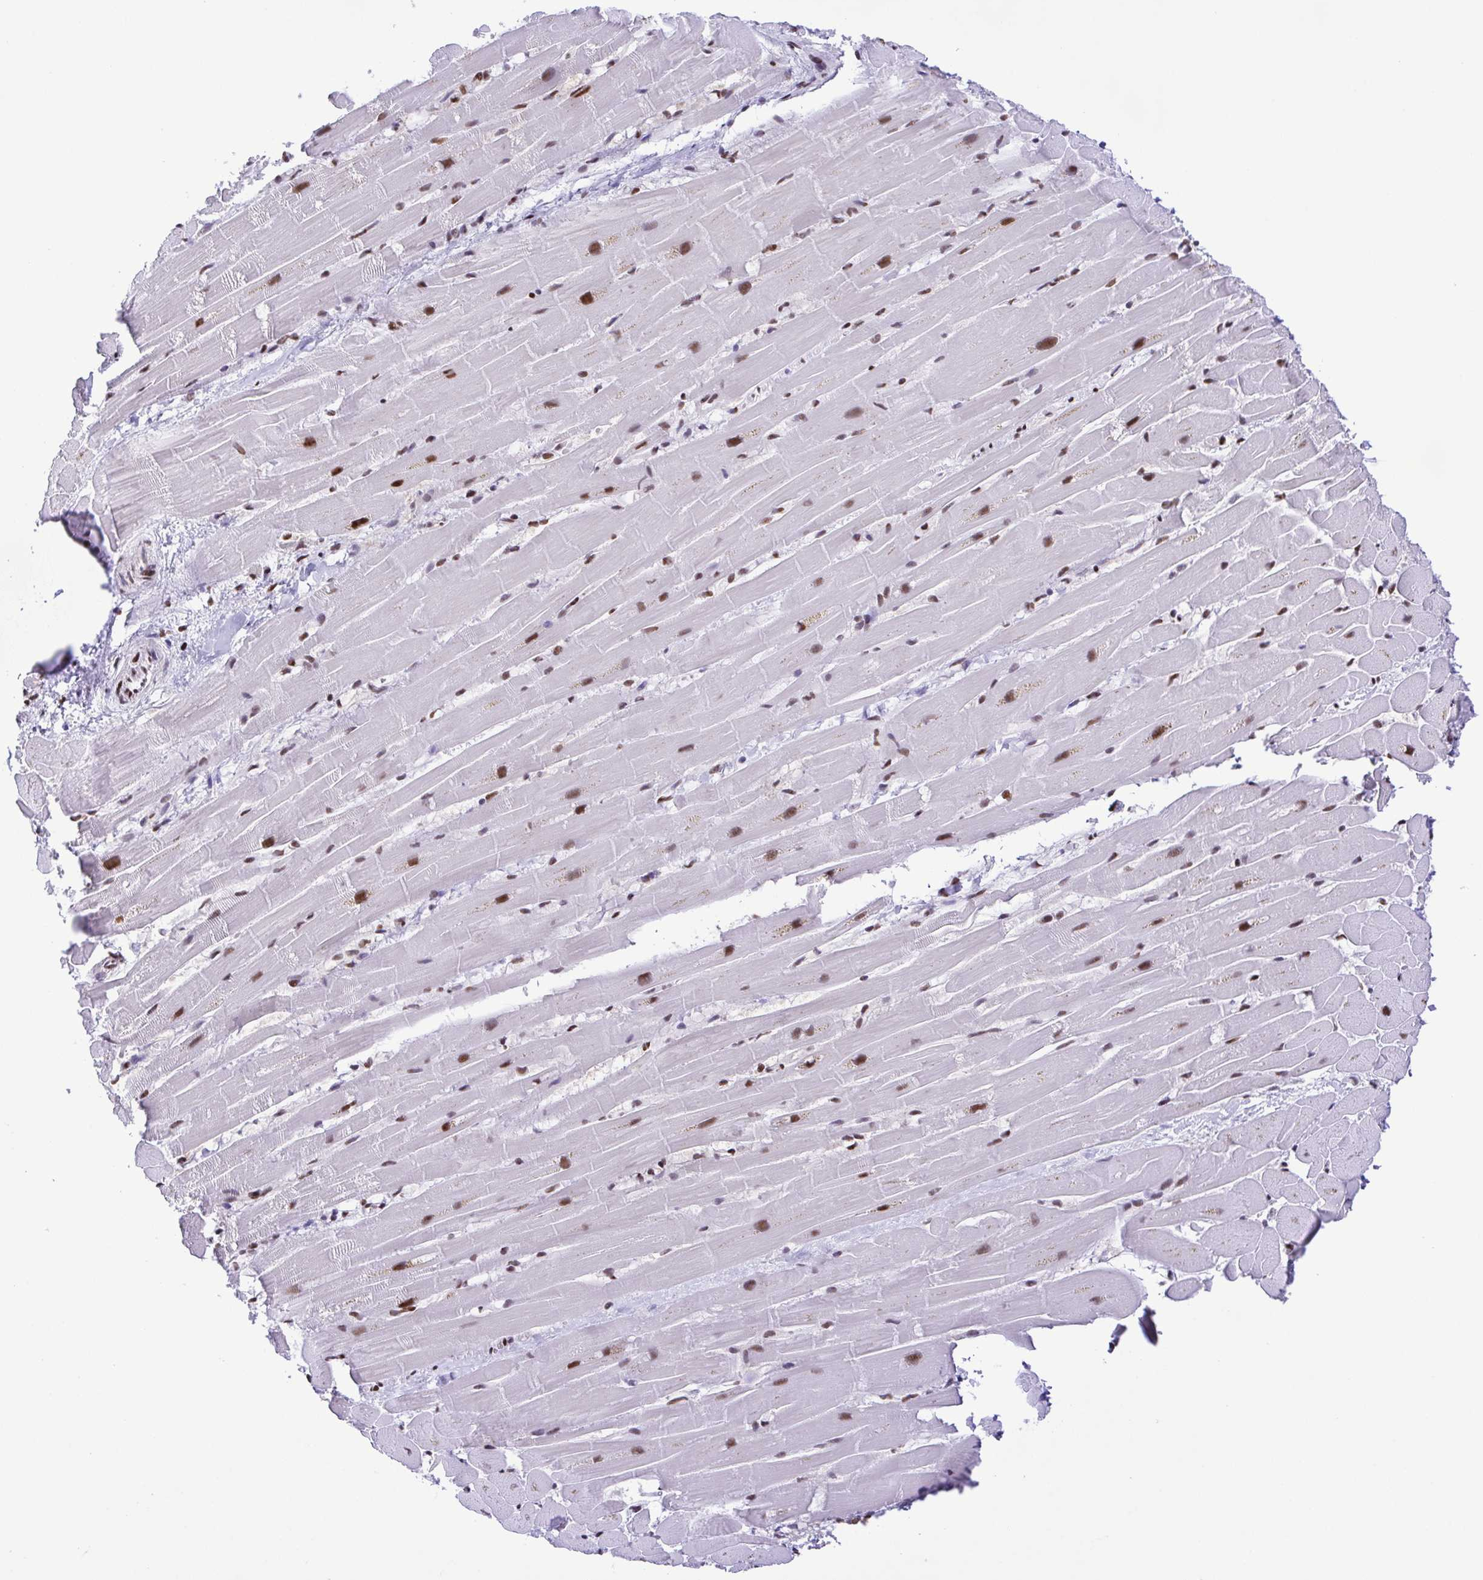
{"staining": {"intensity": "strong", "quantity": ">75%", "location": "nuclear"}, "tissue": "heart muscle", "cell_type": "Cardiomyocytes", "image_type": "normal", "snomed": [{"axis": "morphology", "description": "Normal tissue, NOS"}, {"axis": "topography", "description": "Heart"}], "caption": "Protein staining shows strong nuclear expression in about >75% of cardiomyocytes in normal heart muscle. The staining was performed using DAB (3,3'-diaminobenzidine), with brown indicating positive protein expression. Nuclei are stained blue with hematoxylin.", "gene": "TRIM28", "patient": {"sex": "male", "age": 37}}